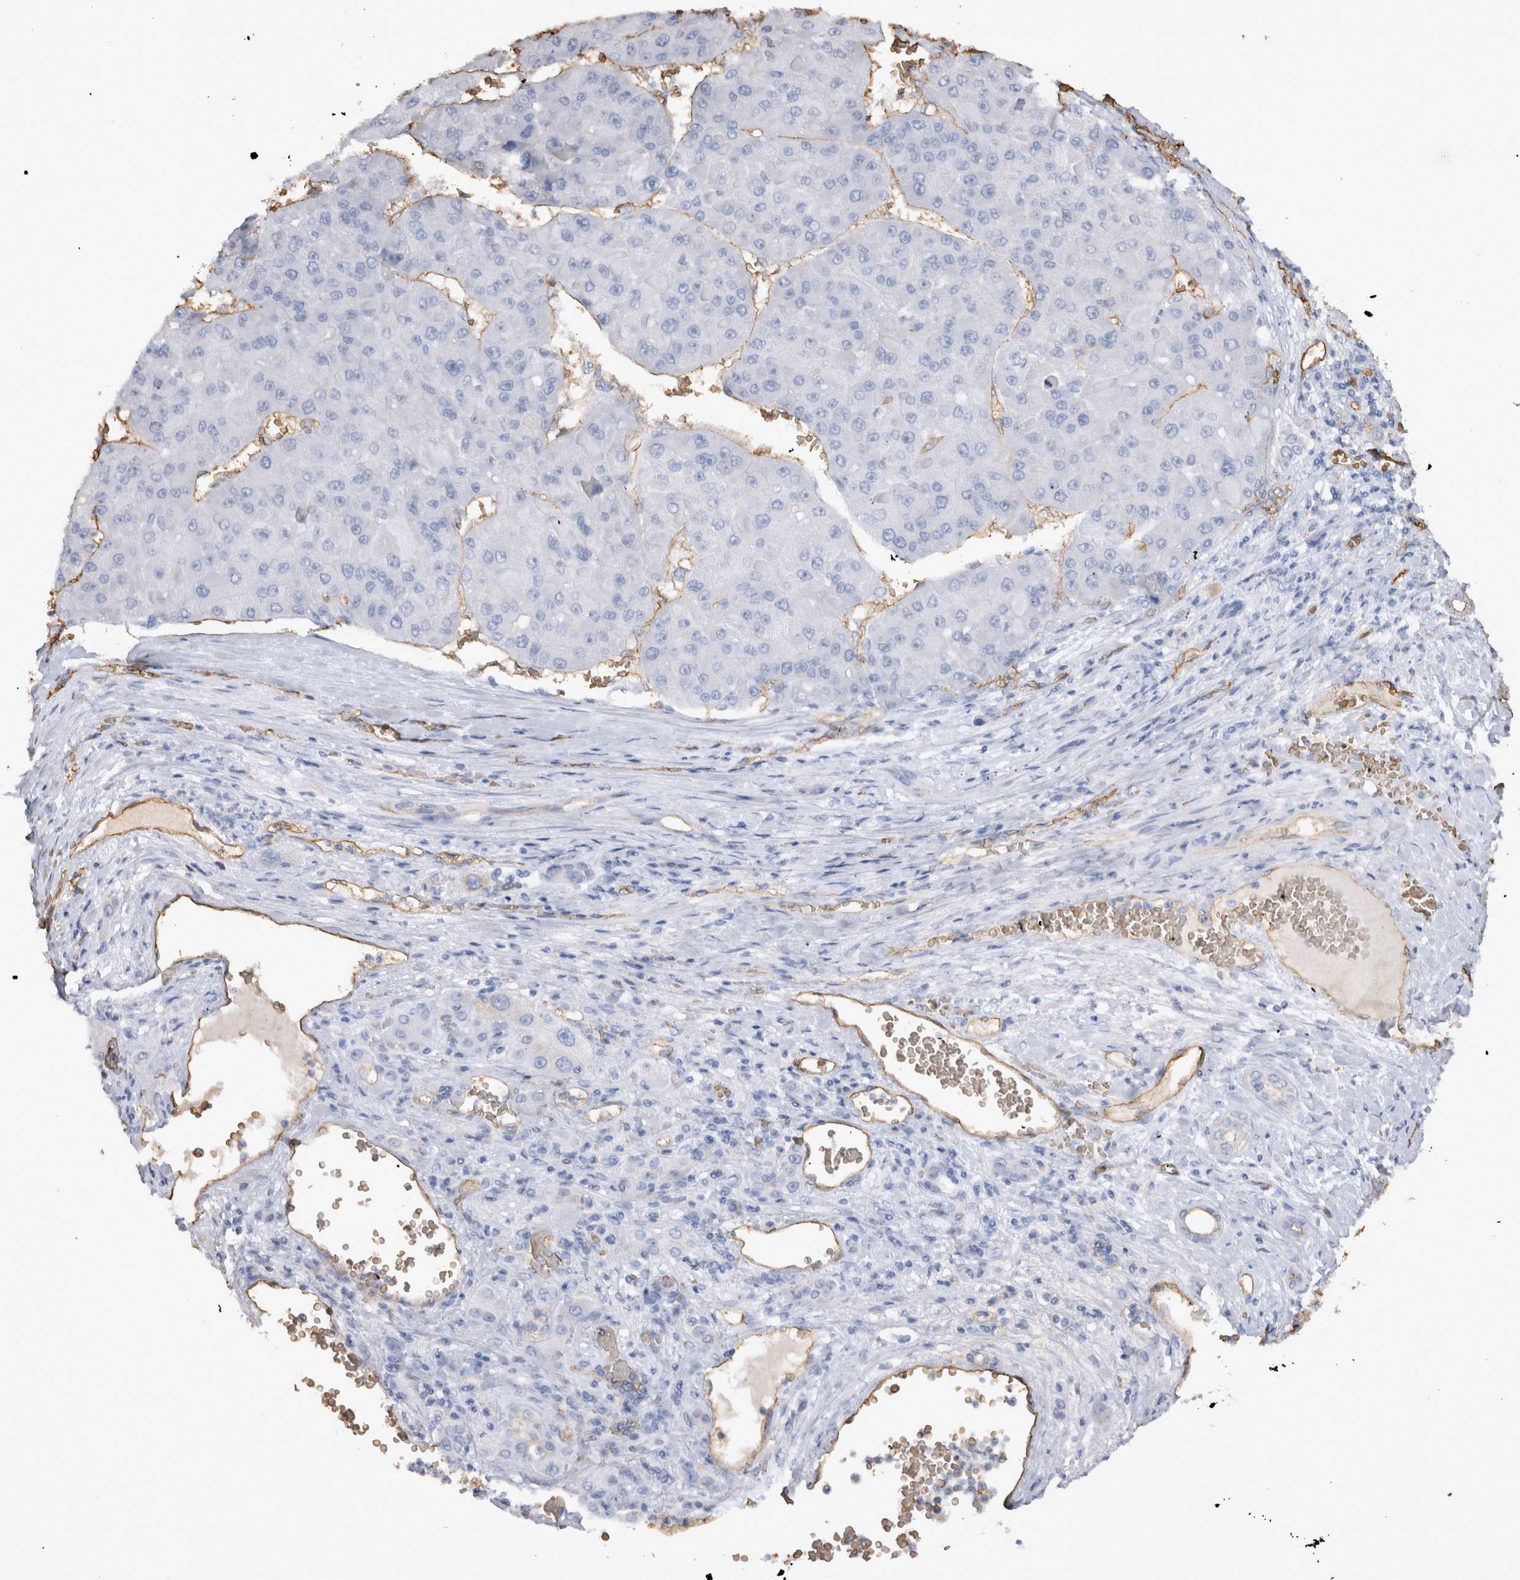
{"staining": {"intensity": "negative", "quantity": "none", "location": "none"}, "tissue": "liver cancer", "cell_type": "Tumor cells", "image_type": "cancer", "snomed": [{"axis": "morphology", "description": "Carcinoma, Hepatocellular, NOS"}, {"axis": "topography", "description": "Liver"}], "caption": "Immunohistochemistry image of liver cancer (hepatocellular carcinoma) stained for a protein (brown), which demonstrates no staining in tumor cells.", "gene": "IL17RC", "patient": {"sex": "female", "age": 73}}